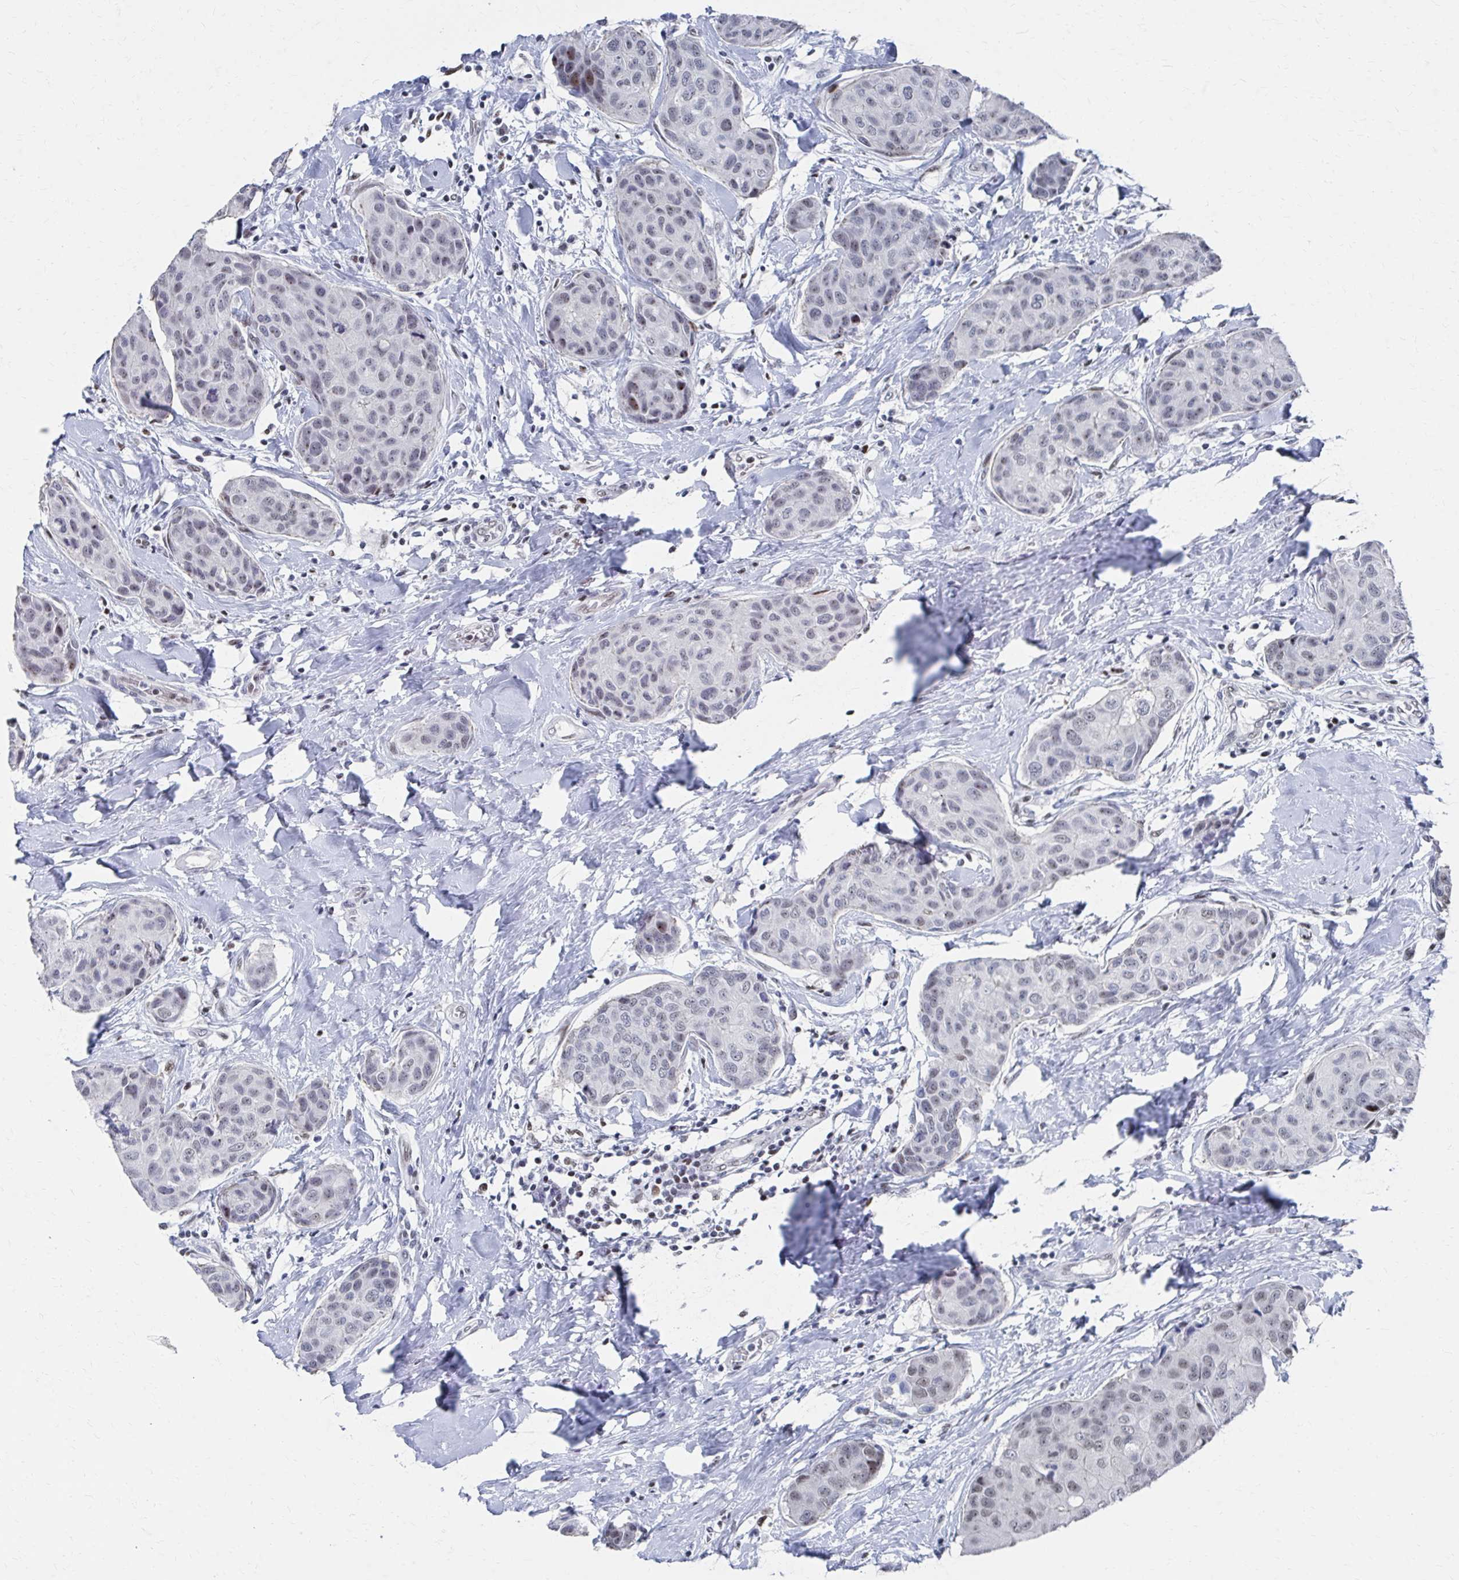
{"staining": {"intensity": "weak", "quantity": "25%-75%", "location": "nuclear"}, "tissue": "breast cancer", "cell_type": "Tumor cells", "image_type": "cancer", "snomed": [{"axis": "morphology", "description": "Duct carcinoma"}, {"axis": "topography", "description": "Breast"}], "caption": "Breast infiltrating ductal carcinoma stained for a protein (brown) demonstrates weak nuclear positive positivity in approximately 25%-75% of tumor cells.", "gene": "CDIN1", "patient": {"sex": "female", "age": 80}}